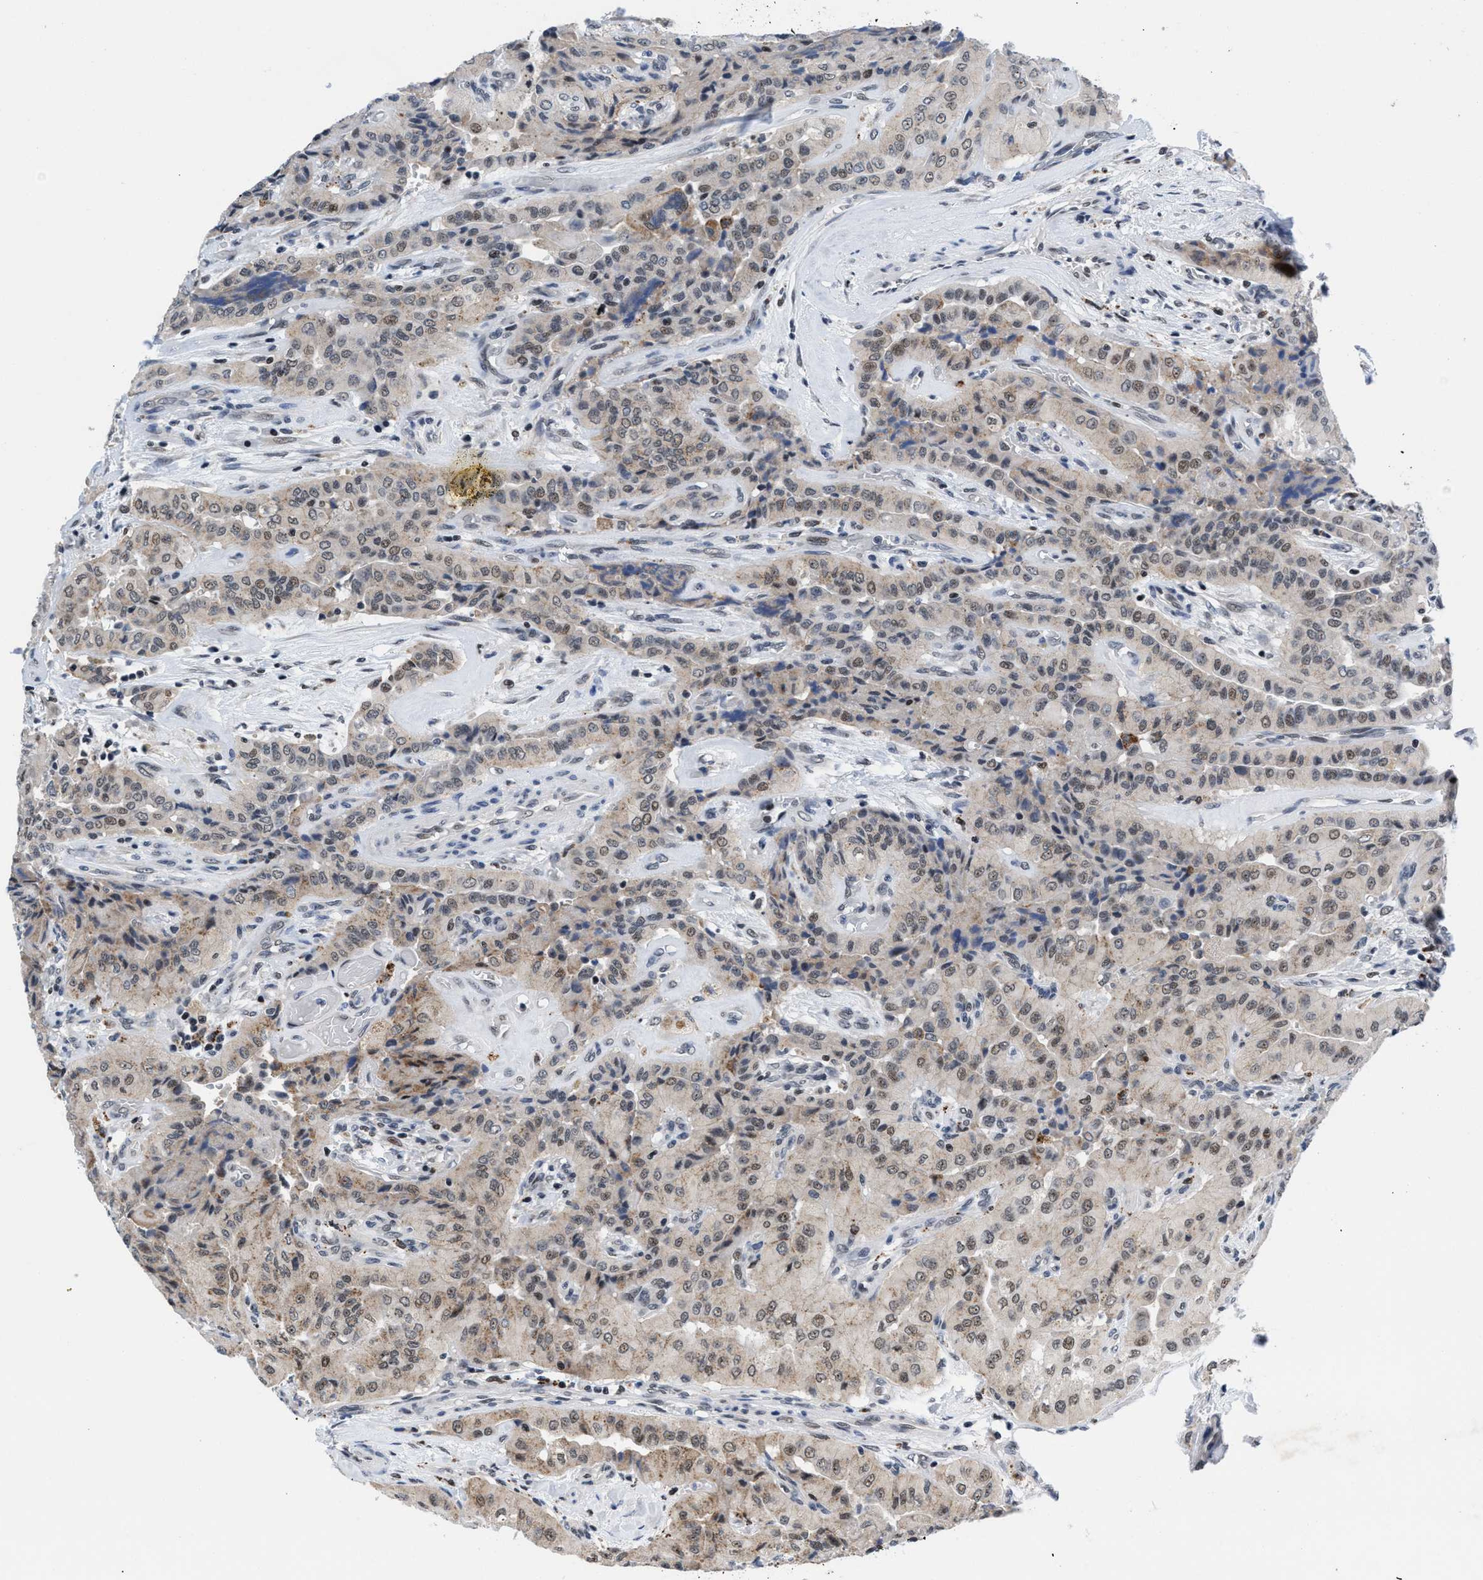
{"staining": {"intensity": "moderate", "quantity": "25%-75%", "location": "cytoplasmic/membranous,nuclear"}, "tissue": "thyroid cancer", "cell_type": "Tumor cells", "image_type": "cancer", "snomed": [{"axis": "morphology", "description": "Papillary adenocarcinoma, NOS"}, {"axis": "topography", "description": "Thyroid gland"}], "caption": "Approximately 25%-75% of tumor cells in thyroid papillary adenocarcinoma display moderate cytoplasmic/membranous and nuclear protein staining as visualized by brown immunohistochemical staining.", "gene": "WDR81", "patient": {"sex": "female", "age": 59}}